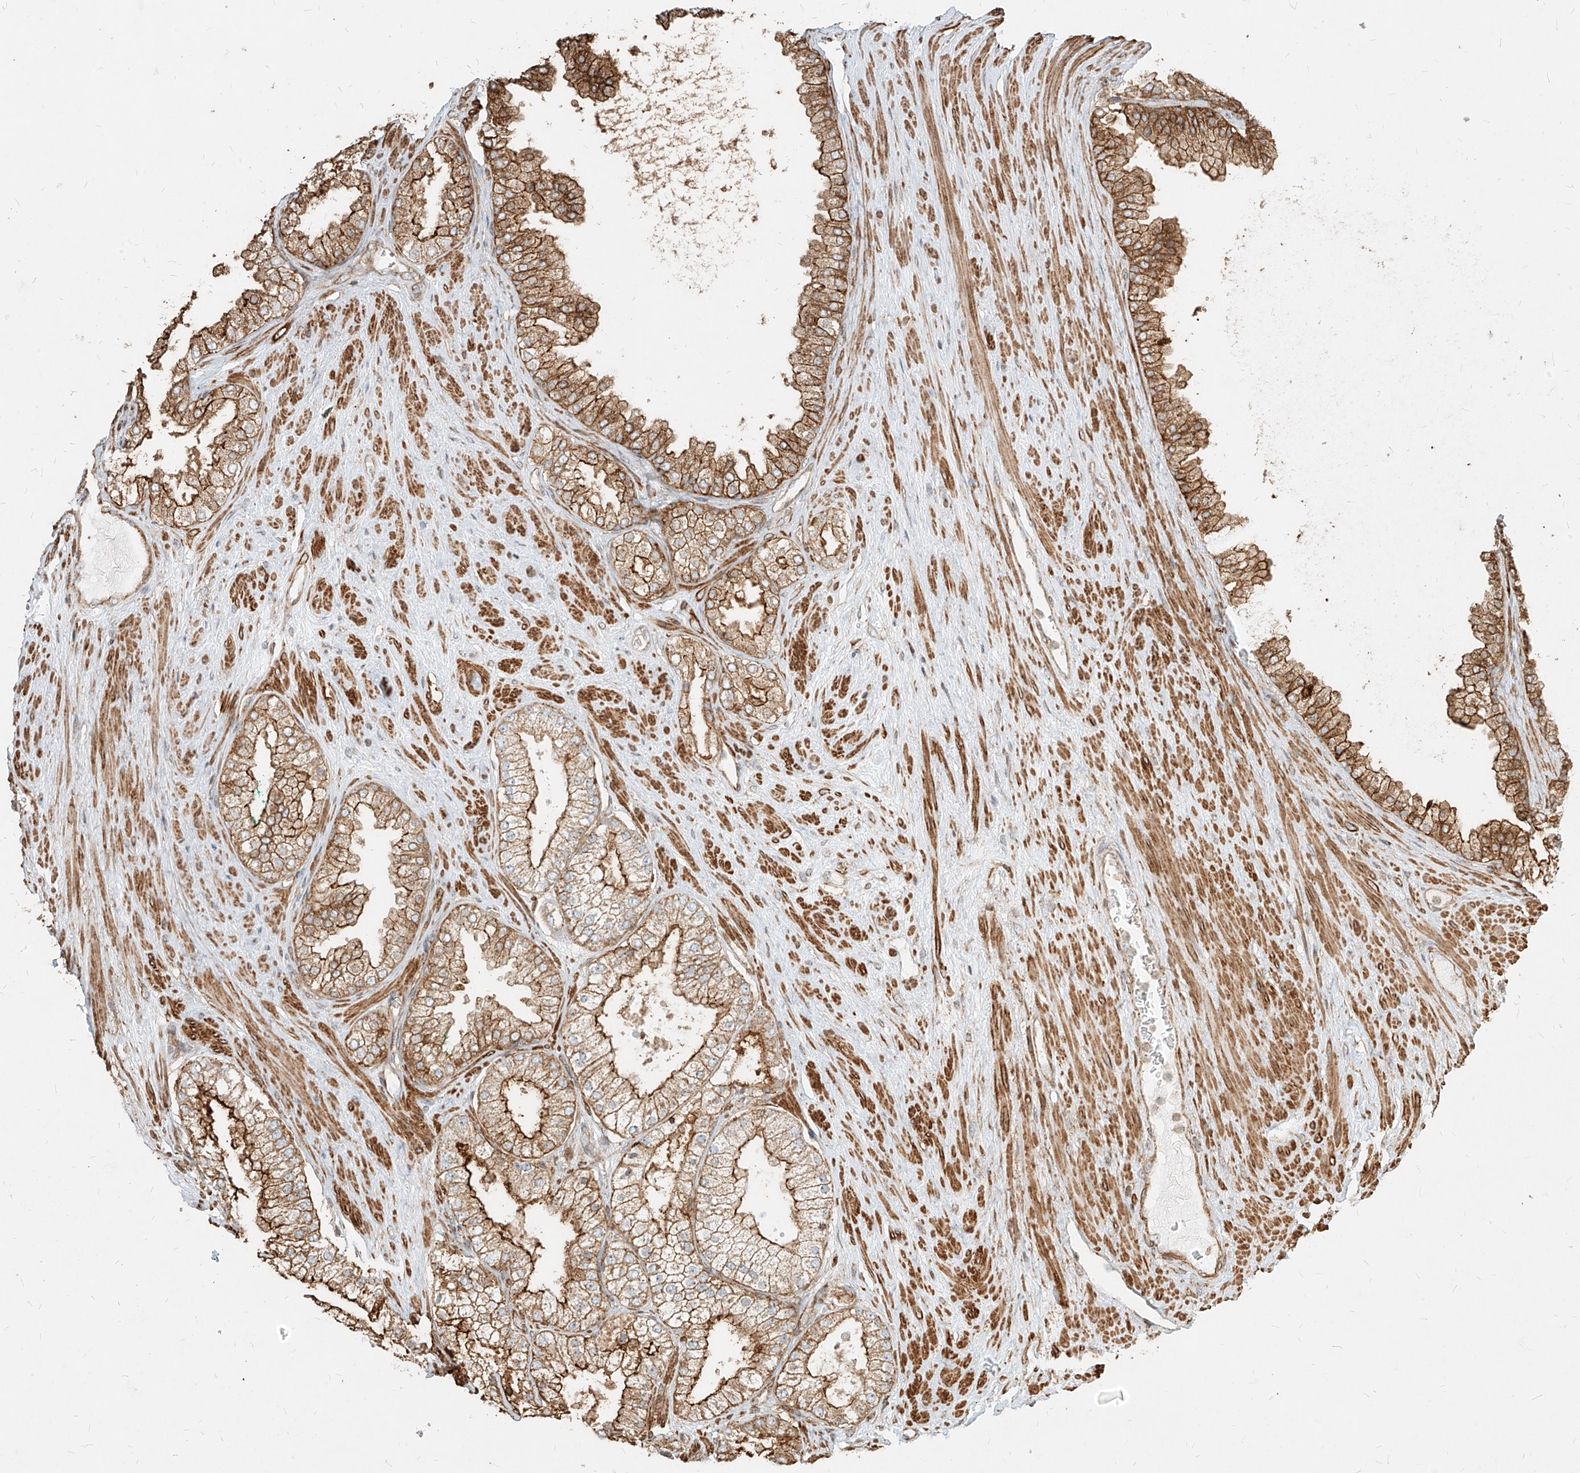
{"staining": {"intensity": "moderate", "quantity": ">75%", "location": "cytoplasmic/membranous"}, "tissue": "prostate cancer", "cell_type": "Tumor cells", "image_type": "cancer", "snomed": [{"axis": "morphology", "description": "Adenocarcinoma, High grade"}, {"axis": "topography", "description": "Prostate"}], "caption": "Prostate cancer tissue shows moderate cytoplasmic/membranous positivity in approximately >75% of tumor cells, visualized by immunohistochemistry.", "gene": "MTX2", "patient": {"sex": "male", "age": 58}}